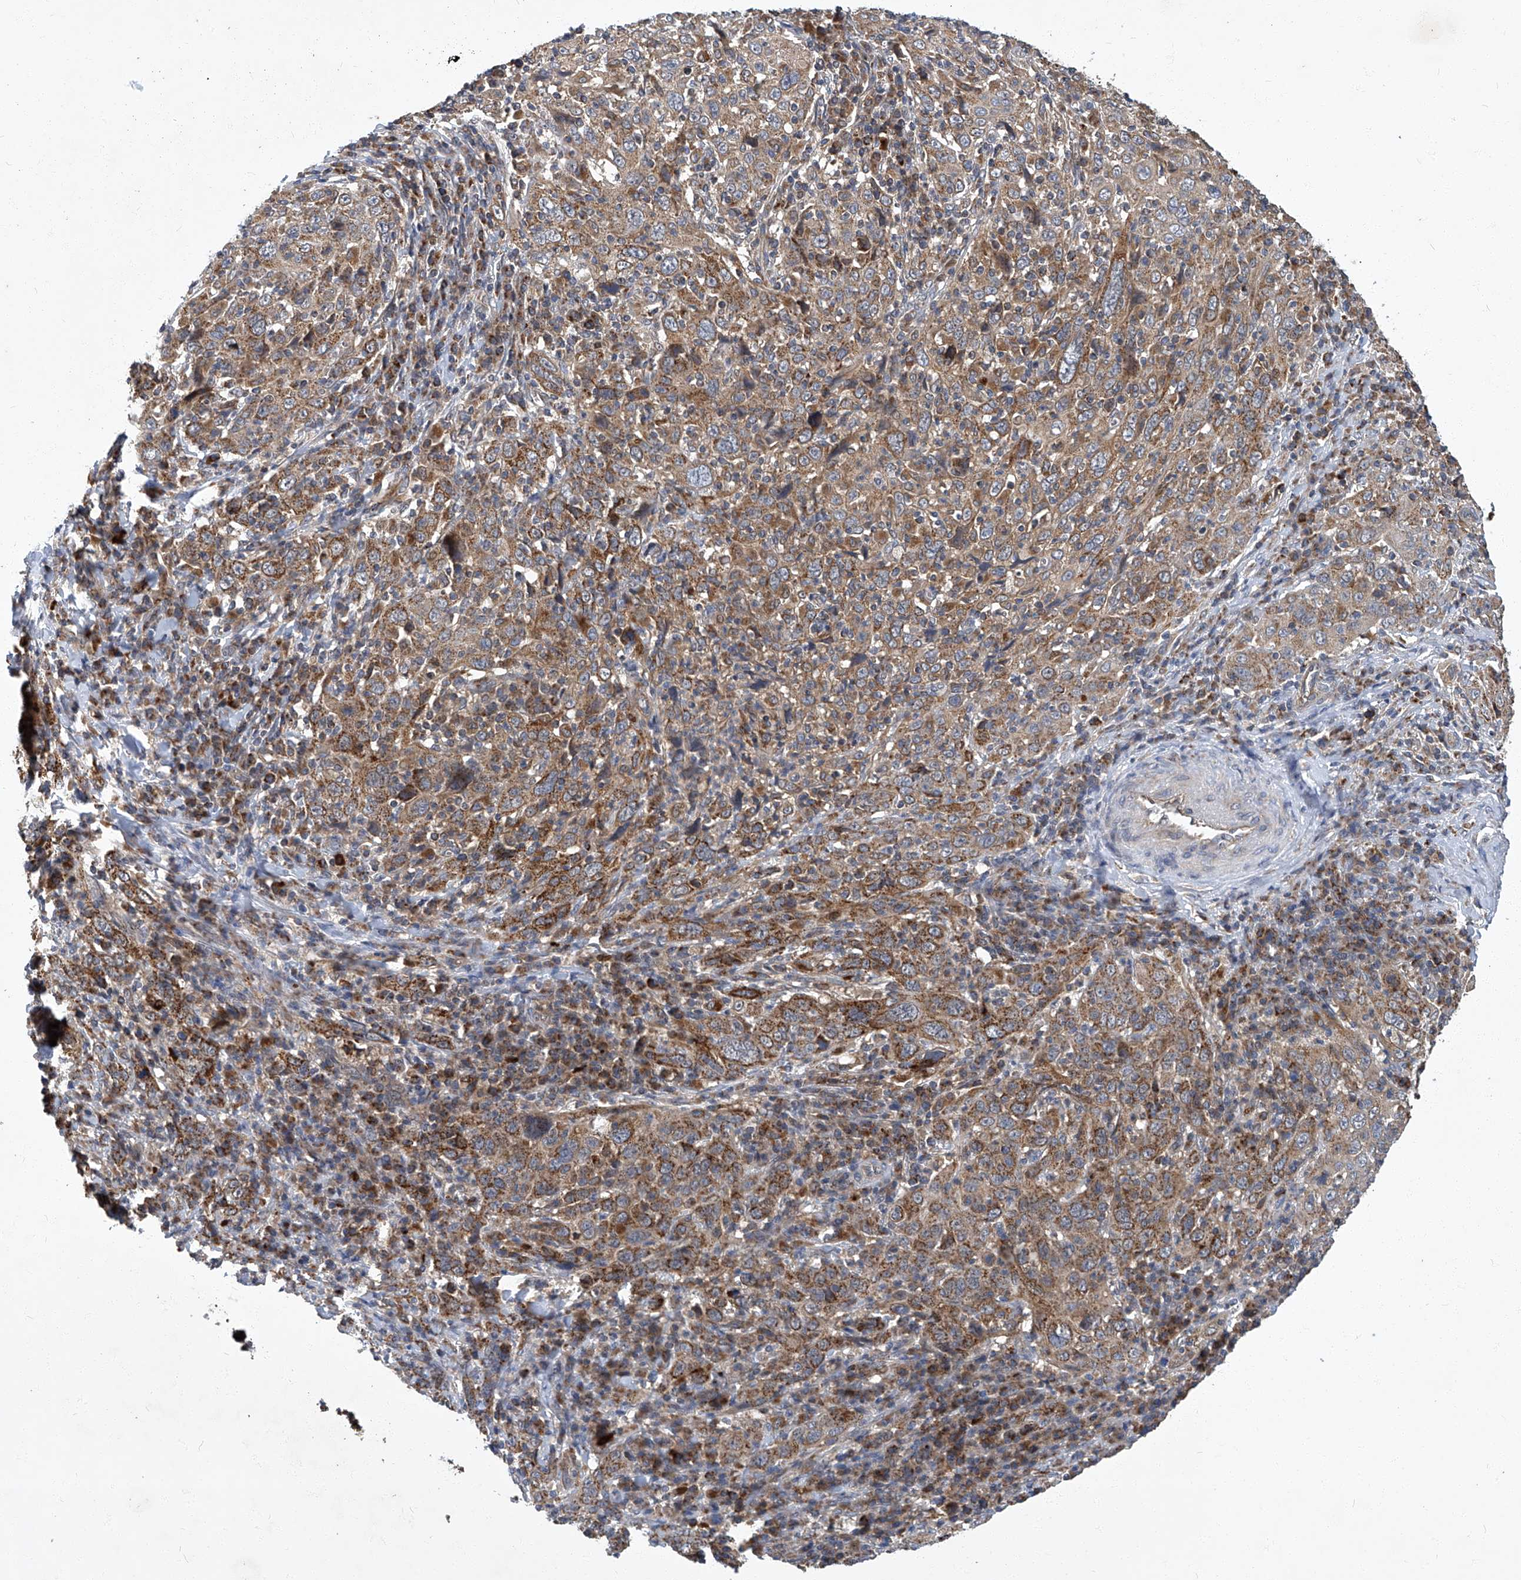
{"staining": {"intensity": "moderate", "quantity": ">75%", "location": "cytoplasmic/membranous"}, "tissue": "cervical cancer", "cell_type": "Tumor cells", "image_type": "cancer", "snomed": [{"axis": "morphology", "description": "Squamous cell carcinoma, NOS"}, {"axis": "topography", "description": "Cervix"}], "caption": "Cervical cancer (squamous cell carcinoma) stained for a protein shows moderate cytoplasmic/membranous positivity in tumor cells.", "gene": "TNFRSF13B", "patient": {"sex": "female", "age": 46}}